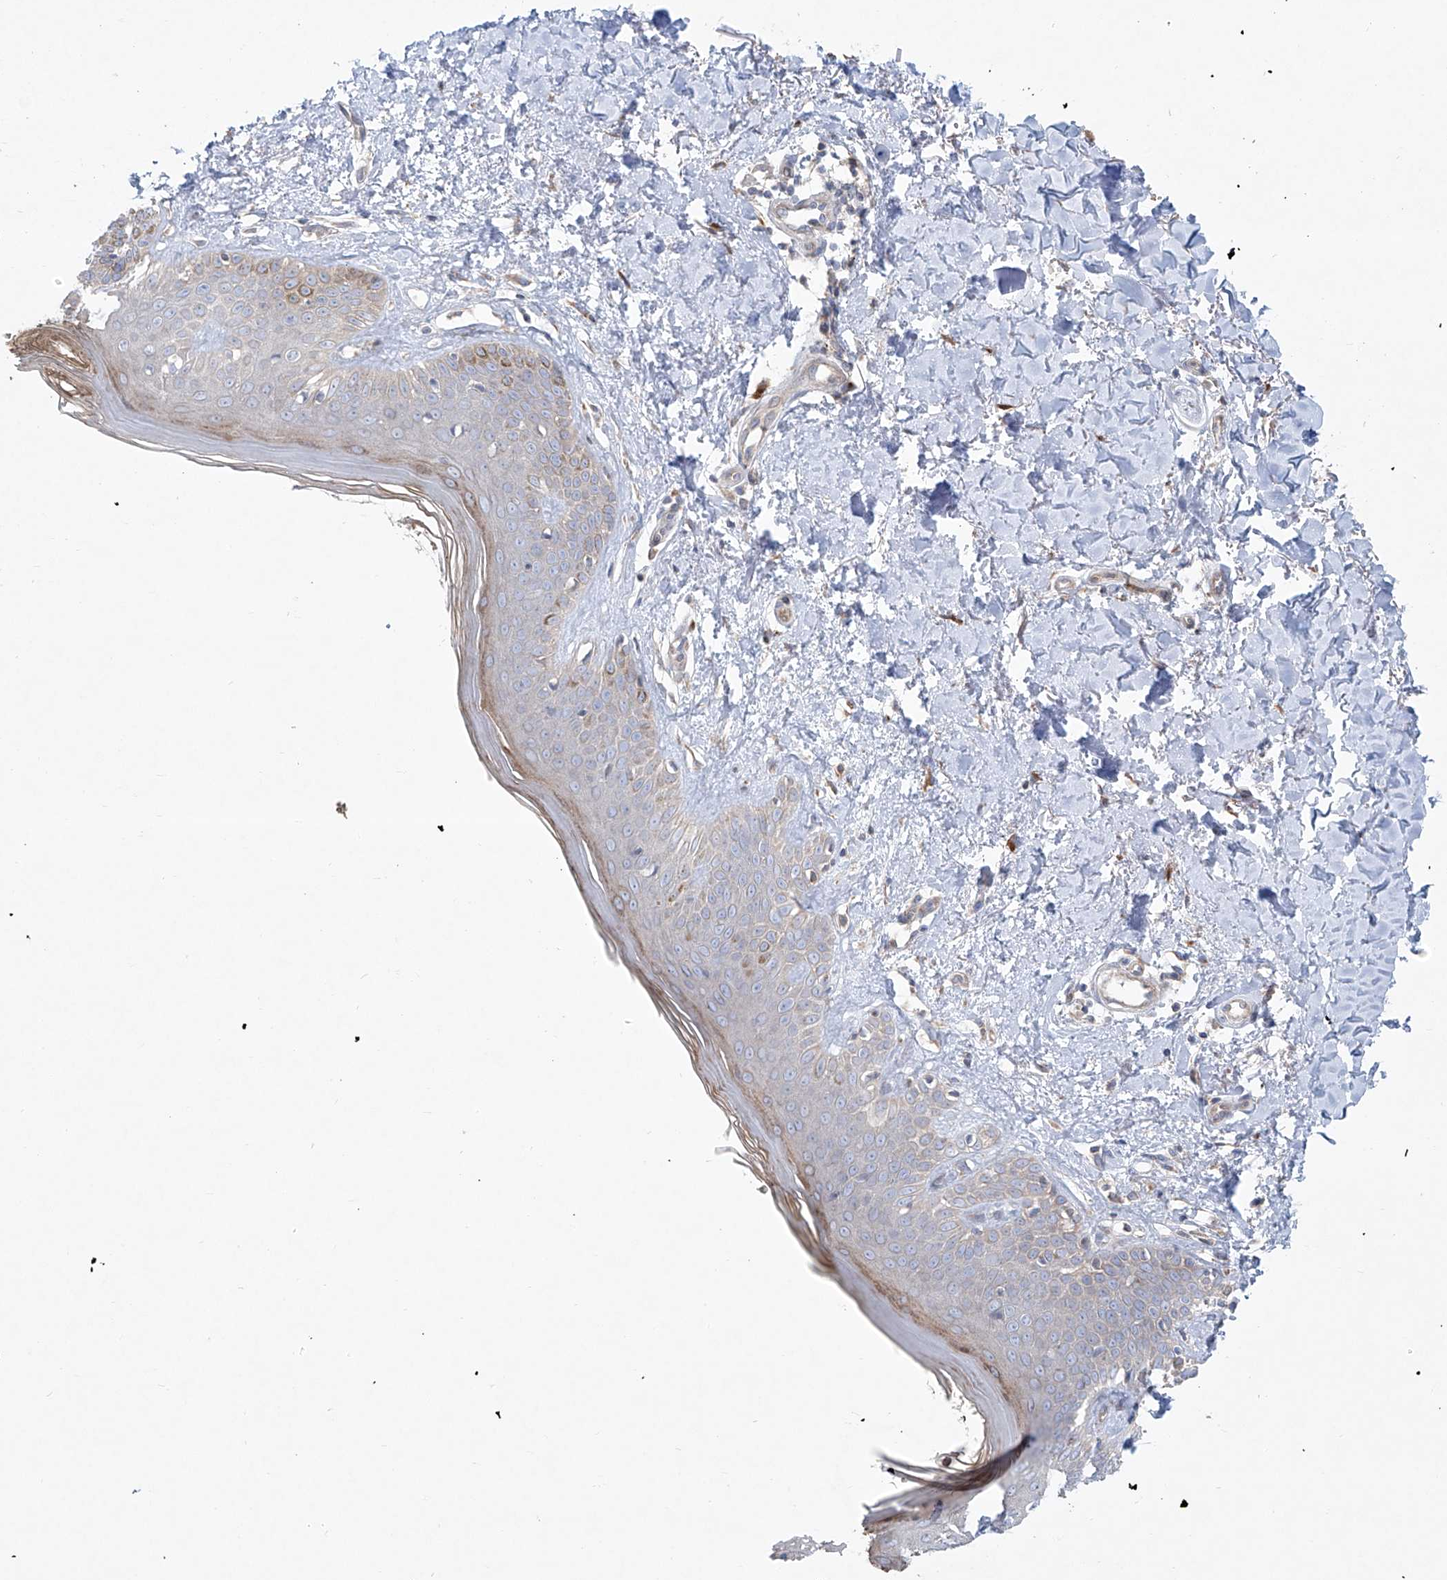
{"staining": {"intensity": "moderate", "quantity": ">75%", "location": "cytoplasmic/membranous"}, "tissue": "skin", "cell_type": "Fibroblasts", "image_type": "normal", "snomed": [{"axis": "morphology", "description": "Normal tissue, NOS"}, {"axis": "topography", "description": "Skin"}], "caption": "Immunohistochemical staining of unremarkable human skin shows medium levels of moderate cytoplasmic/membranous staining in approximately >75% of fibroblasts. Immunohistochemistry (ihc) stains the protein of interest in brown and the nuclei are stained blue.", "gene": "KLC4", "patient": {"sex": "female", "age": 64}}